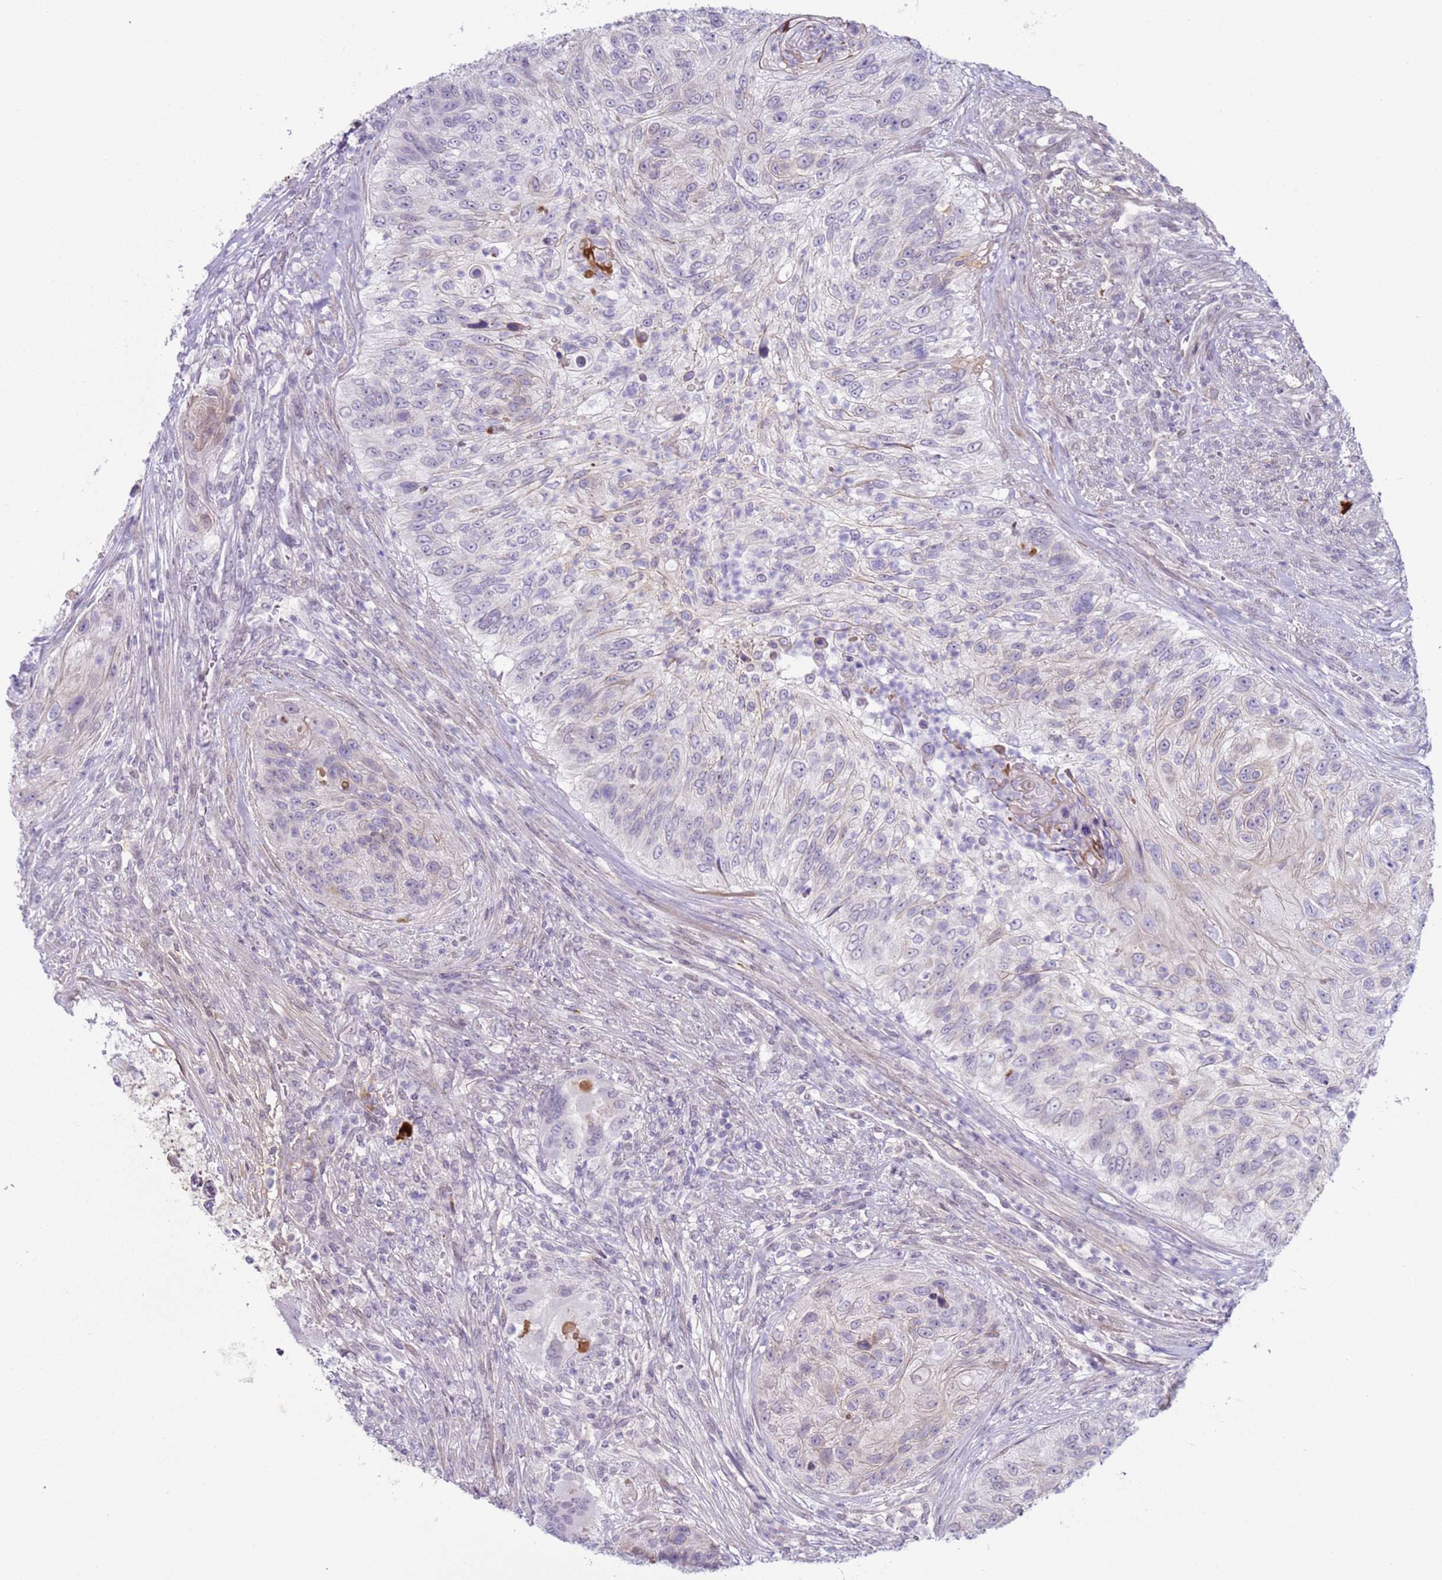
{"staining": {"intensity": "negative", "quantity": "none", "location": "none"}, "tissue": "urothelial cancer", "cell_type": "Tumor cells", "image_type": "cancer", "snomed": [{"axis": "morphology", "description": "Urothelial carcinoma, High grade"}, {"axis": "topography", "description": "Urinary bladder"}], "caption": "Tumor cells are negative for protein expression in human urothelial cancer. (Immunohistochemistry (ihc), brightfield microscopy, high magnification).", "gene": "NPAP1", "patient": {"sex": "female", "age": 60}}